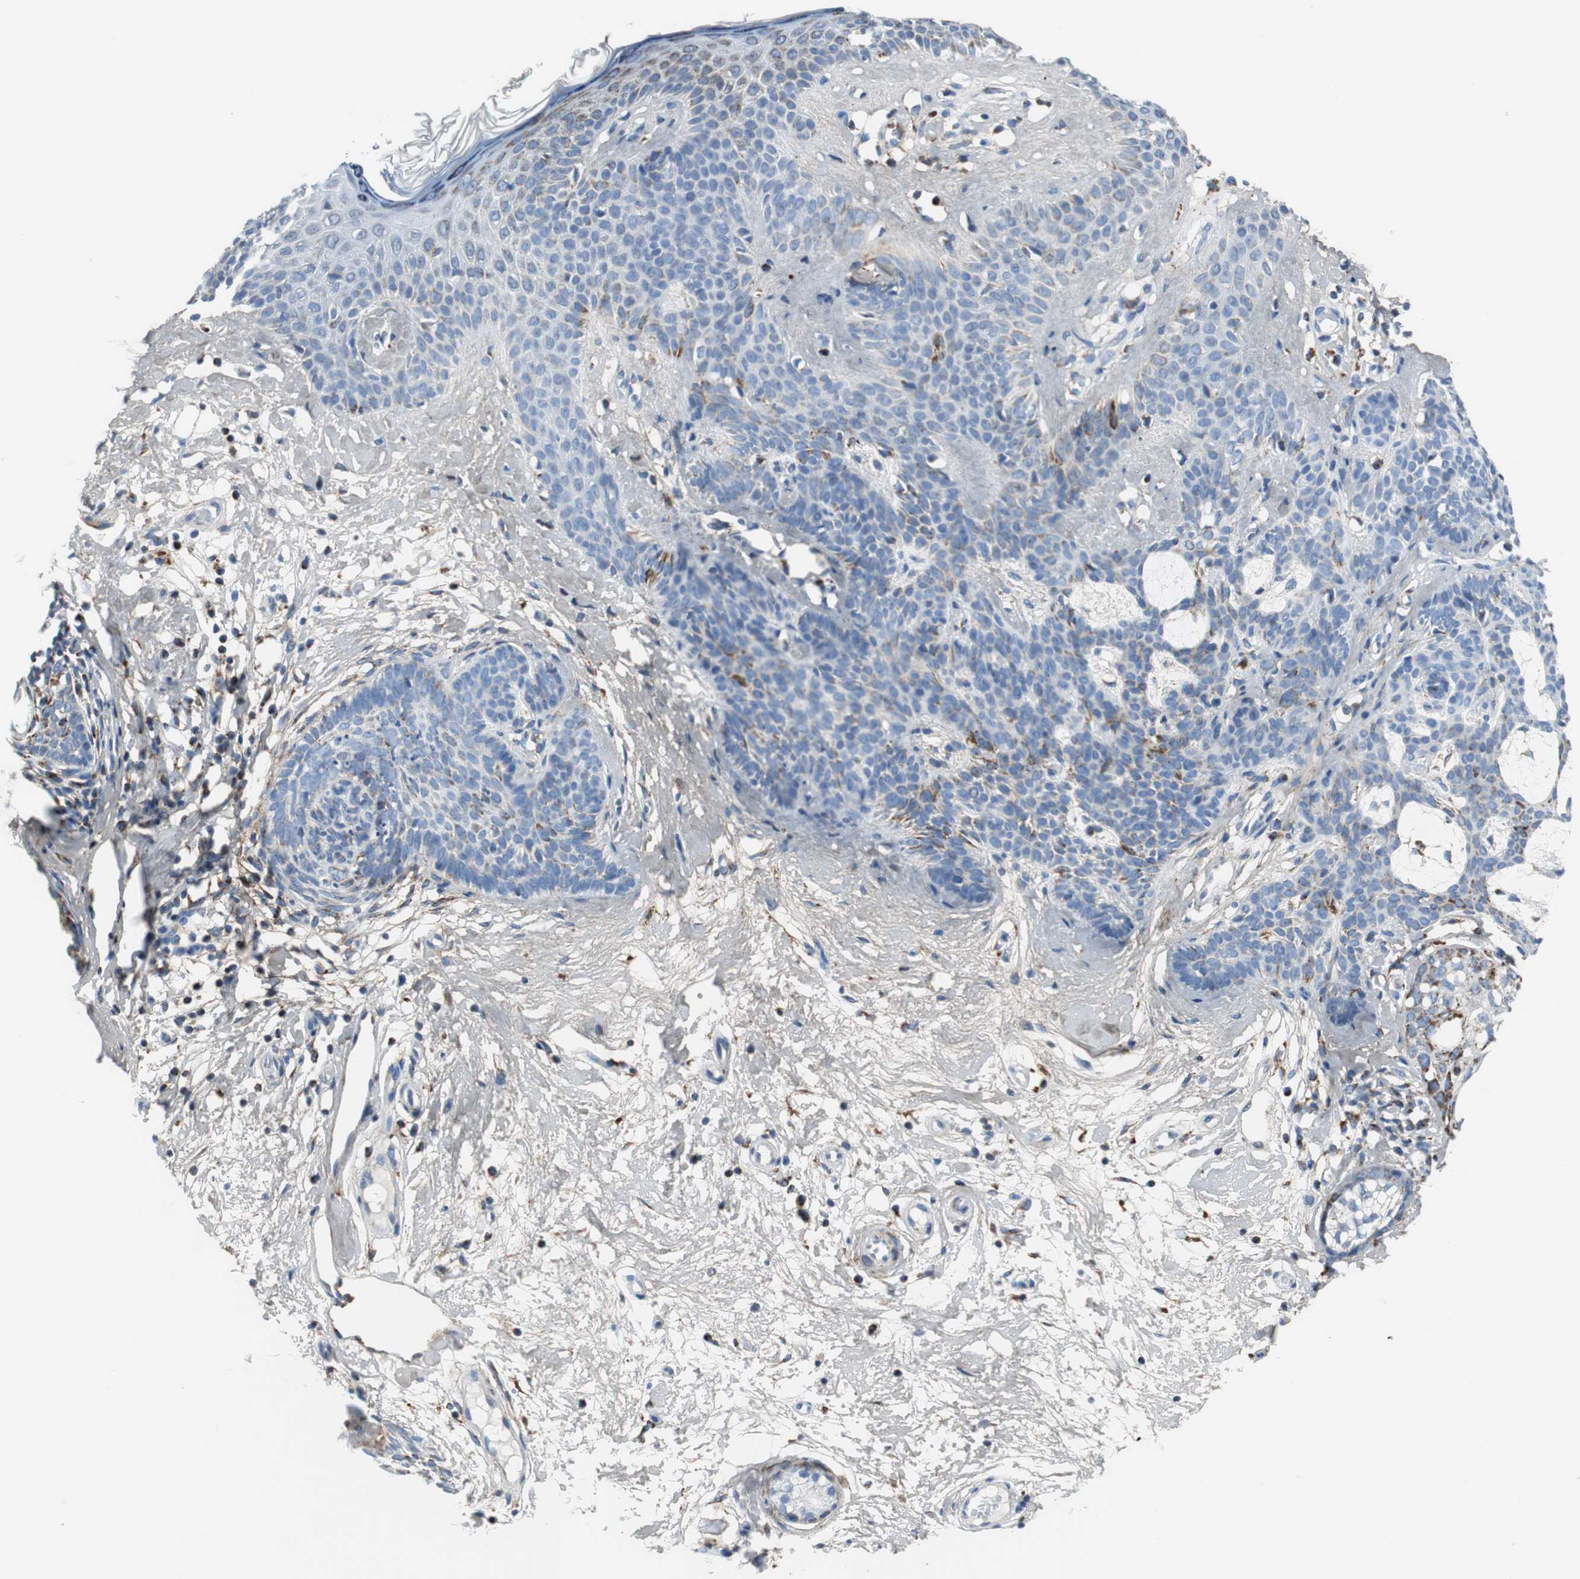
{"staining": {"intensity": "strong", "quantity": "<25%", "location": "cytoplasmic/membranous"}, "tissue": "skin cancer", "cell_type": "Tumor cells", "image_type": "cancer", "snomed": [{"axis": "morphology", "description": "Developmental malformation"}, {"axis": "morphology", "description": "Basal cell carcinoma"}, {"axis": "topography", "description": "Skin"}], "caption": "There is medium levels of strong cytoplasmic/membranous positivity in tumor cells of skin basal cell carcinoma, as demonstrated by immunohistochemical staining (brown color).", "gene": "C1QTNF7", "patient": {"sex": "female", "age": 62}}